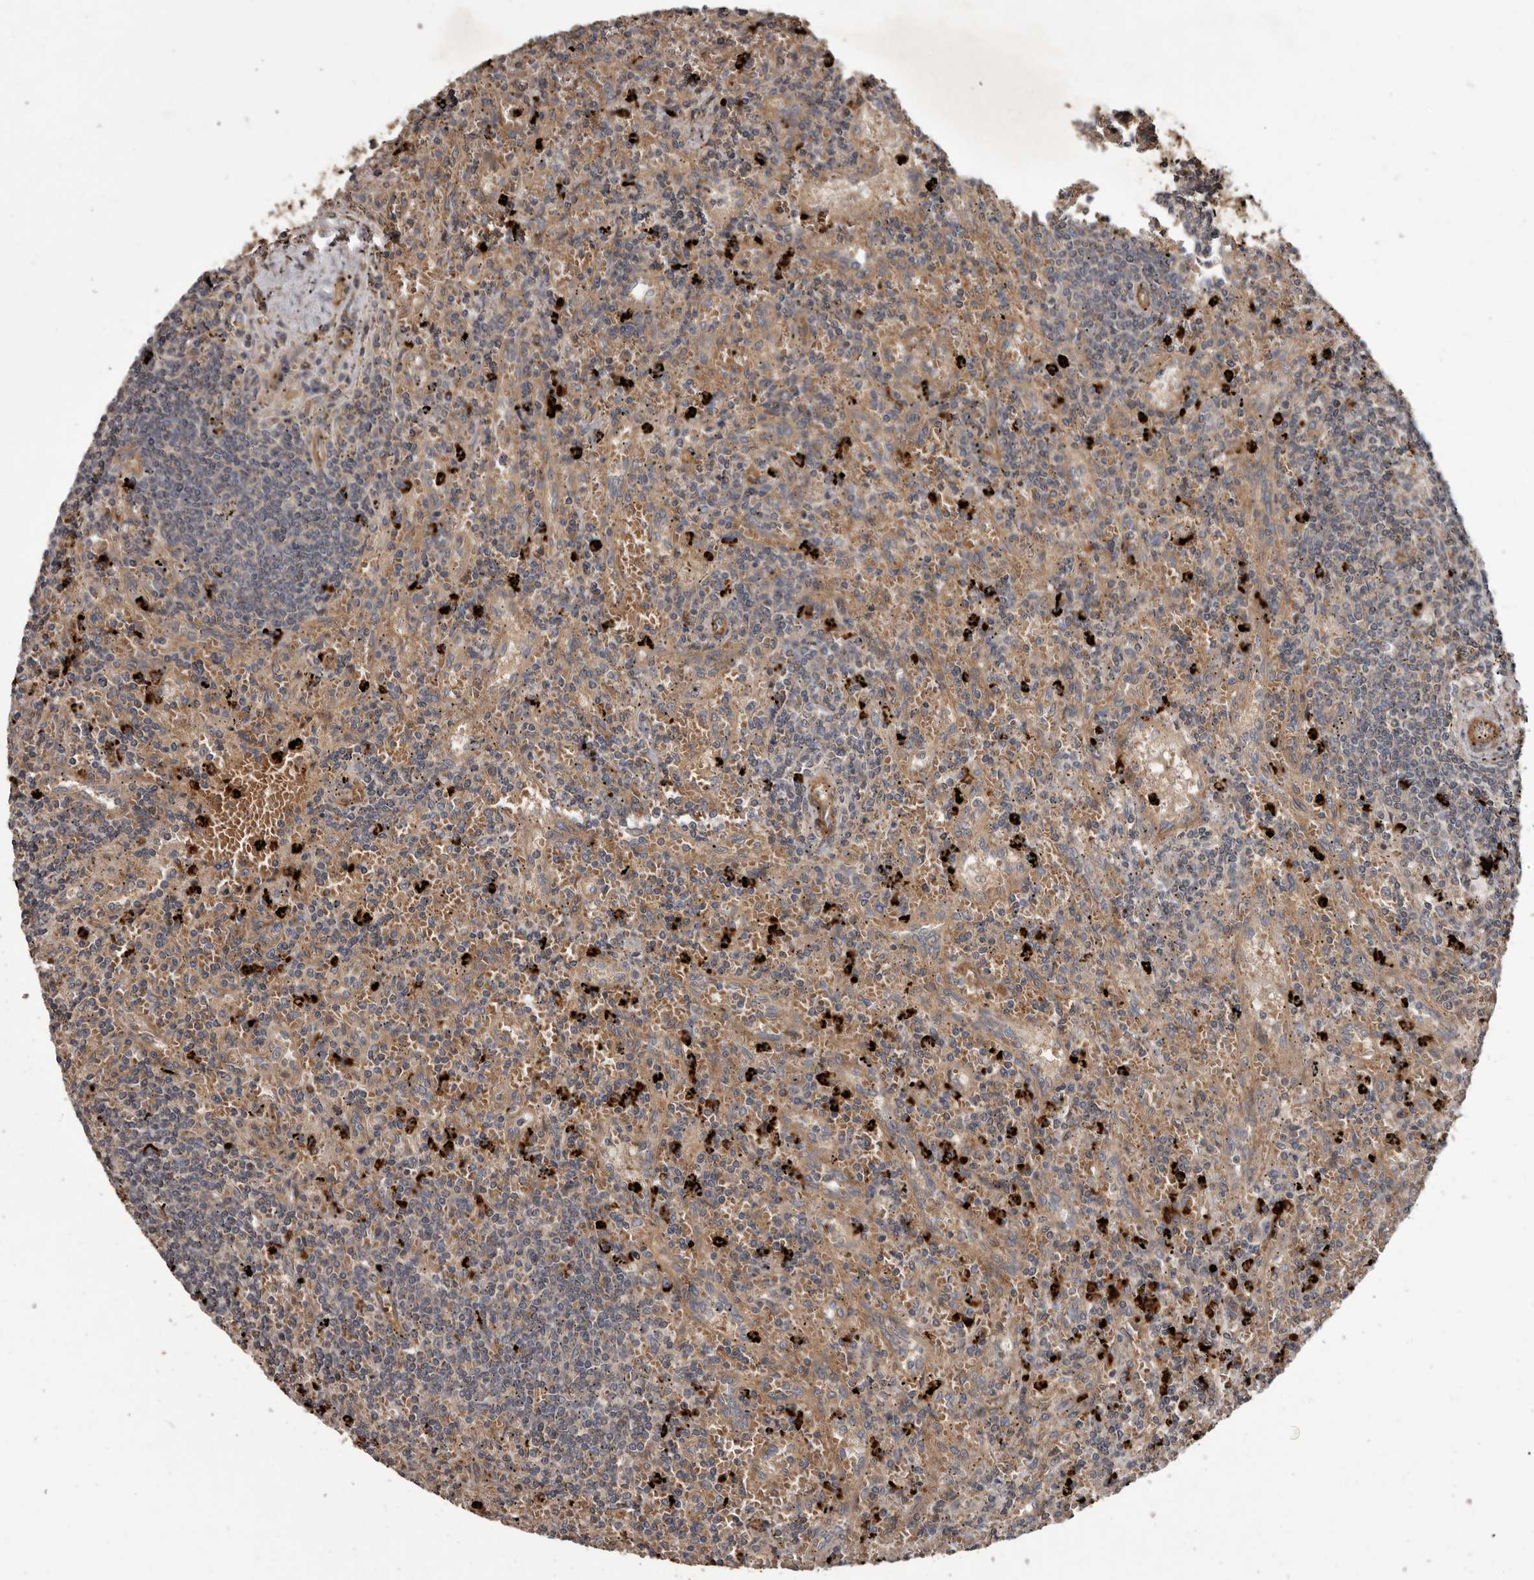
{"staining": {"intensity": "negative", "quantity": "none", "location": "none"}, "tissue": "lymphoma", "cell_type": "Tumor cells", "image_type": "cancer", "snomed": [{"axis": "morphology", "description": "Malignant lymphoma, non-Hodgkin's type, Low grade"}, {"axis": "topography", "description": "Spleen"}], "caption": "Tumor cells are negative for protein expression in human malignant lymphoma, non-Hodgkin's type (low-grade).", "gene": "ARHGEF5", "patient": {"sex": "male", "age": 76}}